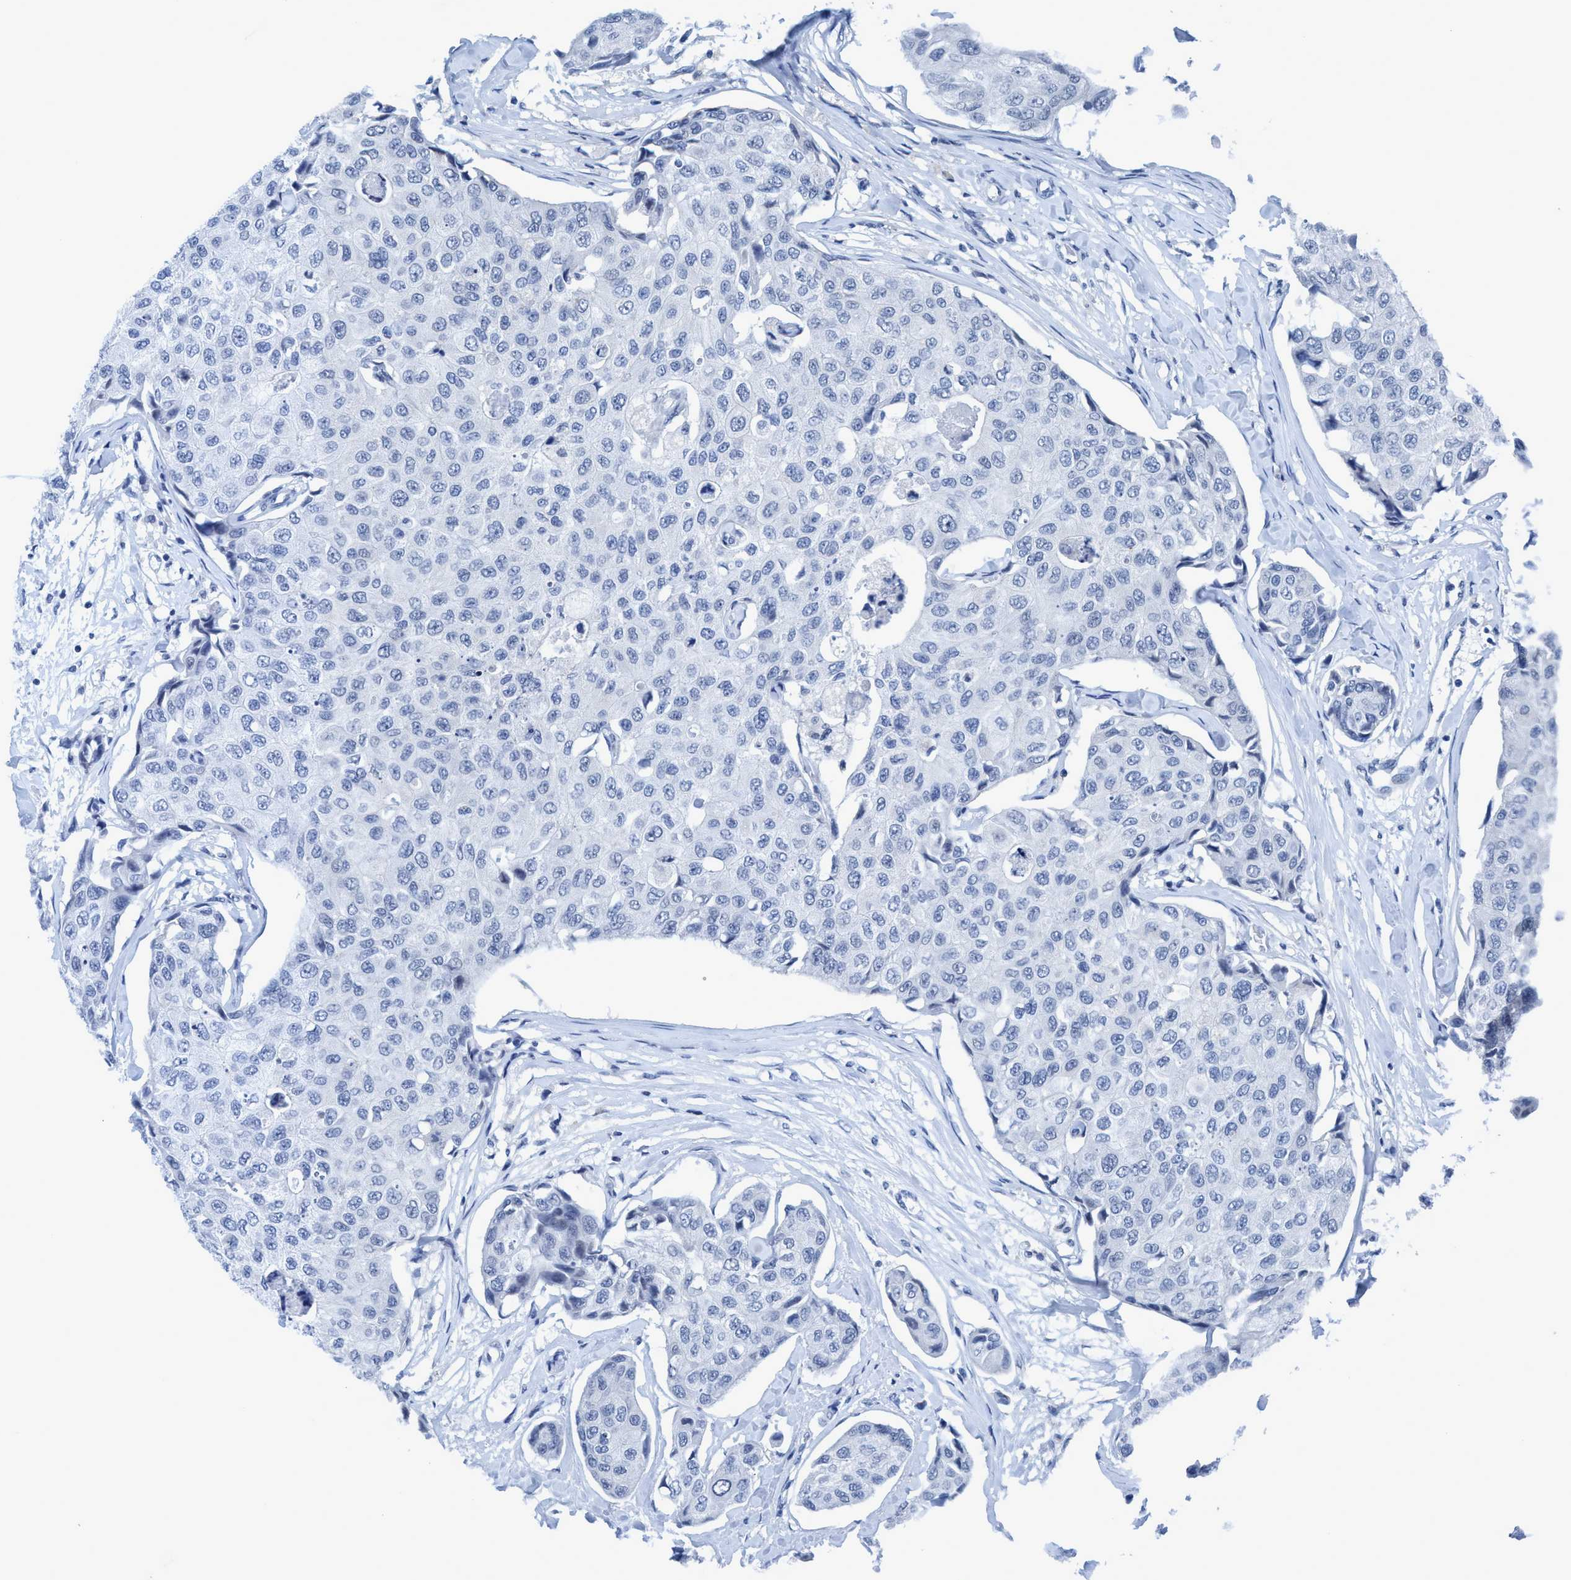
{"staining": {"intensity": "negative", "quantity": "none", "location": "none"}, "tissue": "breast cancer", "cell_type": "Tumor cells", "image_type": "cancer", "snomed": [{"axis": "morphology", "description": "Duct carcinoma"}, {"axis": "topography", "description": "Breast"}], "caption": "A histopathology image of human infiltrating ductal carcinoma (breast) is negative for staining in tumor cells.", "gene": "DNAI1", "patient": {"sex": "female", "age": 80}}